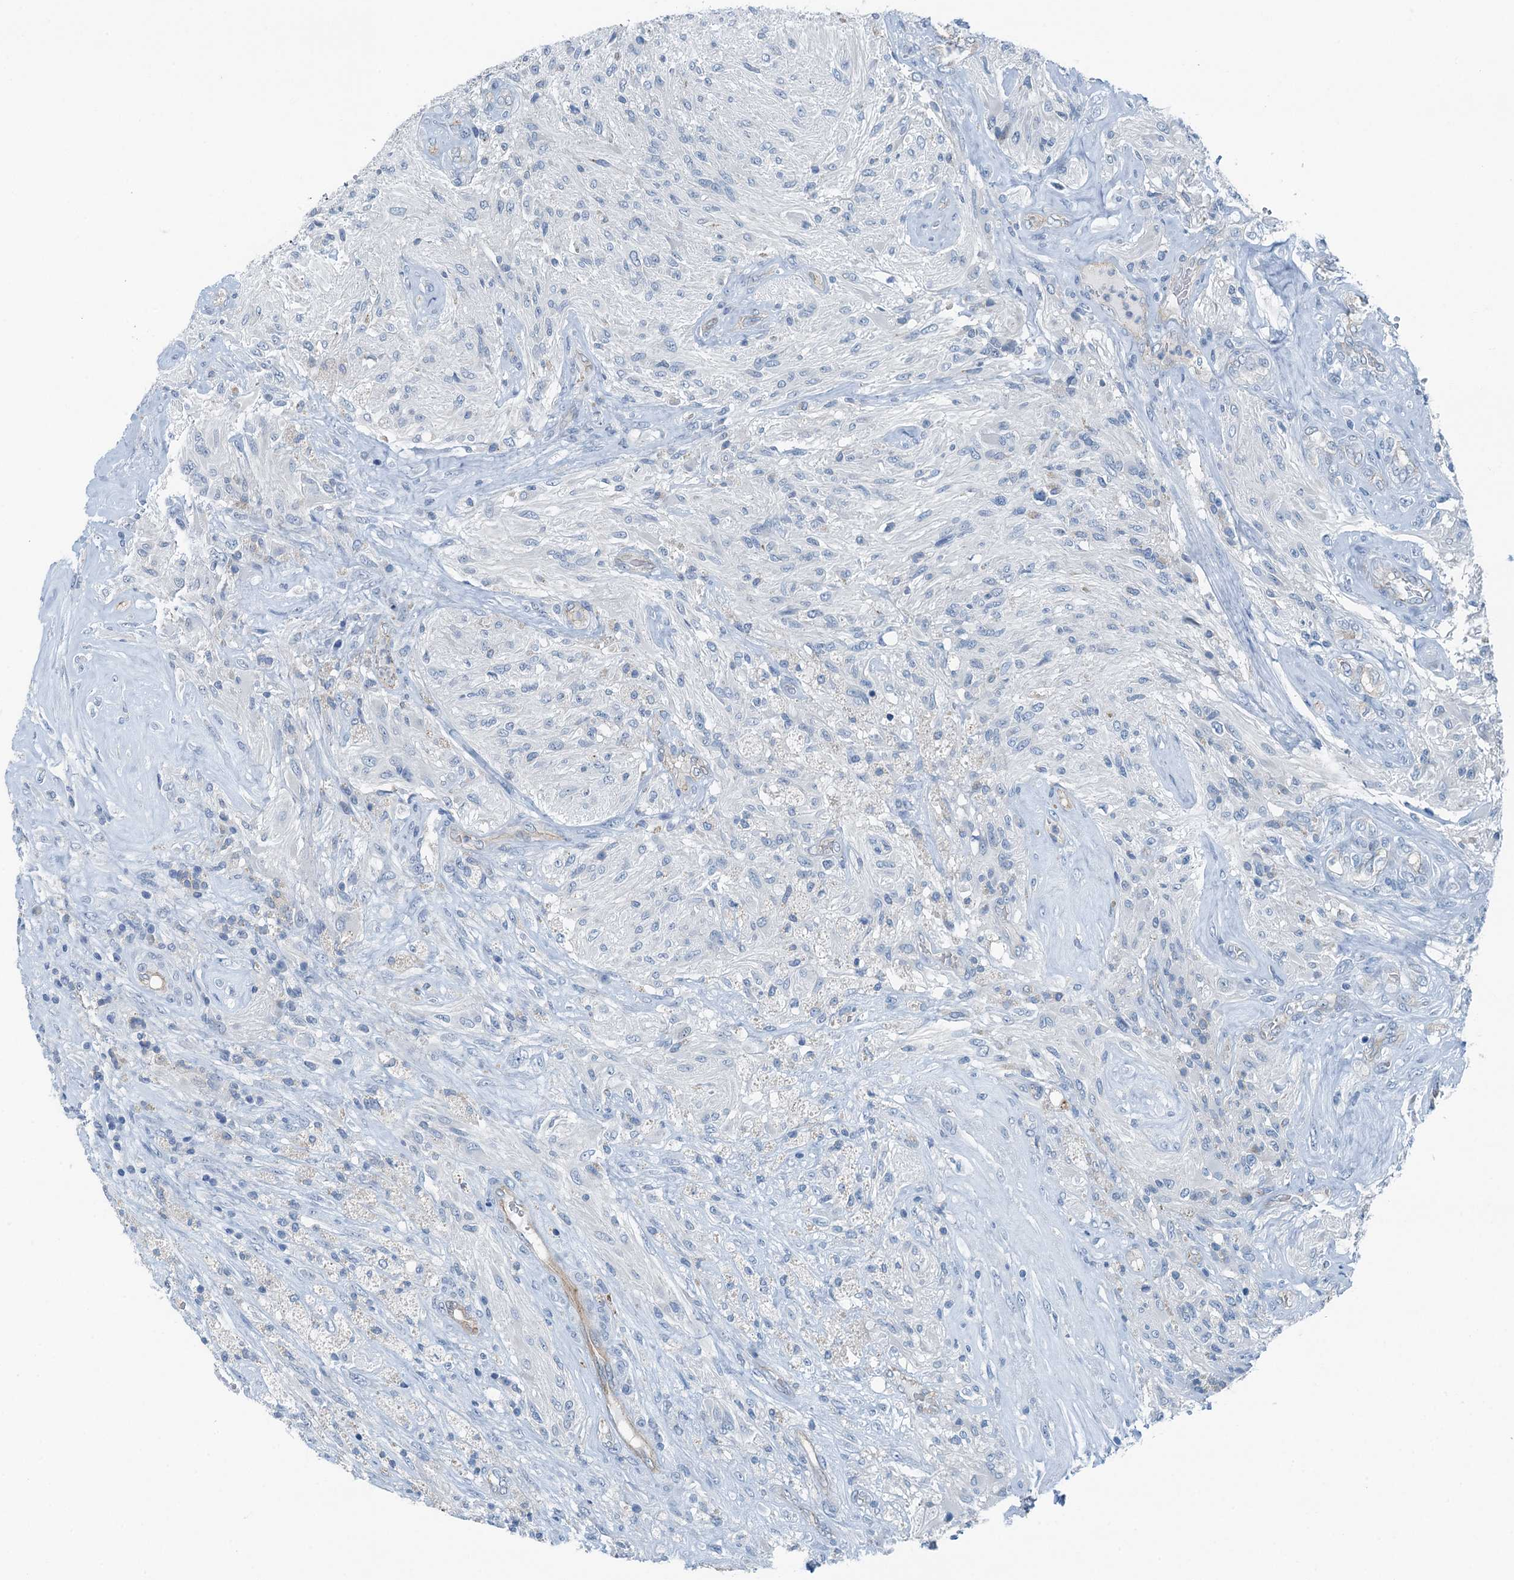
{"staining": {"intensity": "negative", "quantity": "none", "location": "none"}, "tissue": "glioma", "cell_type": "Tumor cells", "image_type": "cancer", "snomed": [{"axis": "morphology", "description": "Glioma, malignant, High grade"}, {"axis": "topography", "description": "Brain"}], "caption": "Malignant glioma (high-grade) was stained to show a protein in brown. There is no significant staining in tumor cells.", "gene": "GFOD2", "patient": {"sex": "male", "age": 56}}